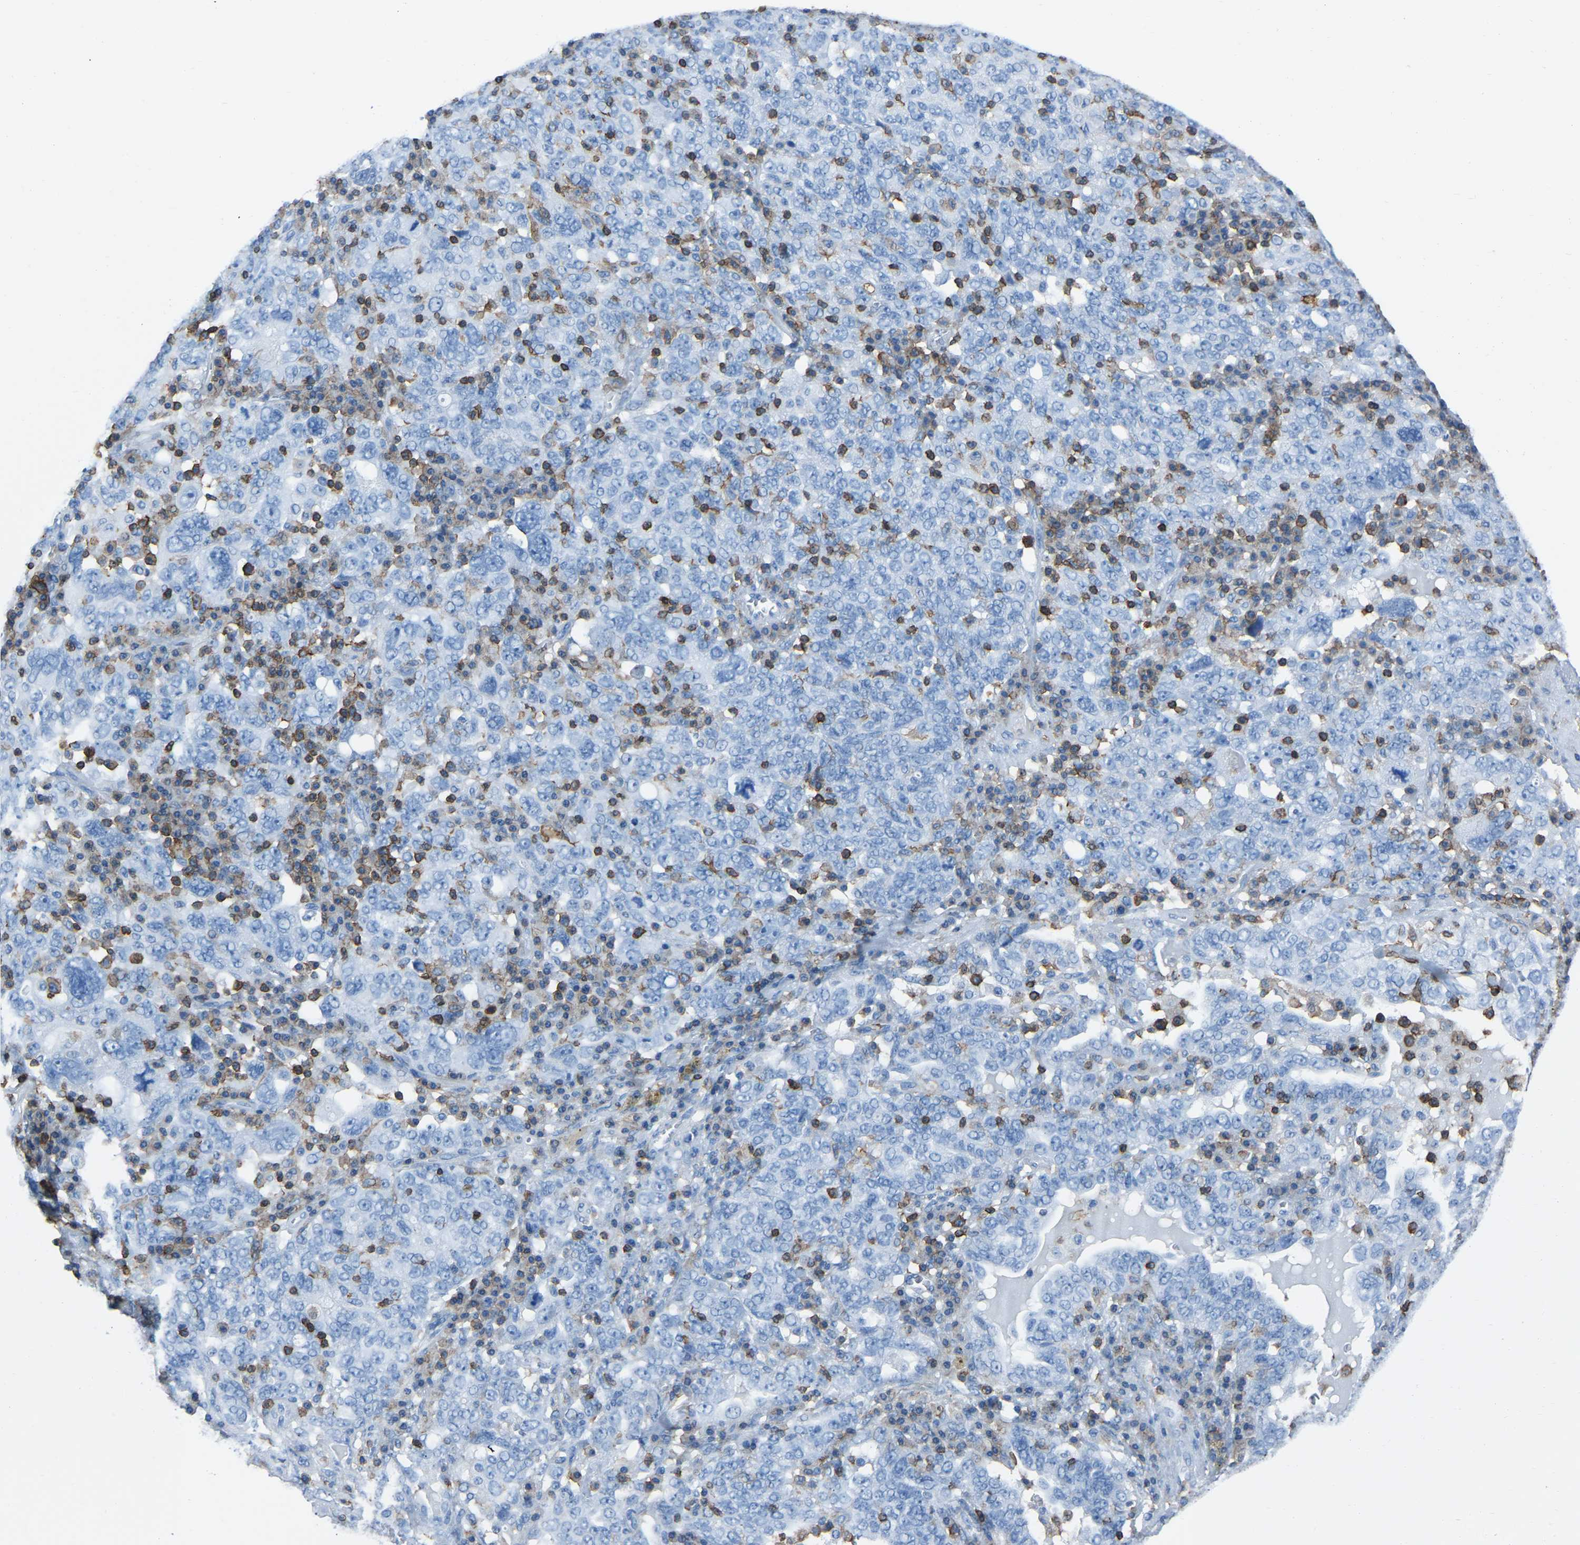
{"staining": {"intensity": "negative", "quantity": "none", "location": "none"}, "tissue": "ovarian cancer", "cell_type": "Tumor cells", "image_type": "cancer", "snomed": [{"axis": "morphology", "description": "Carcinoma, endometroid"}, {"axis": "topography", "description": "Ovary"}], "caption": "Immunohistochemical staining of human ovarian cancer (endometroid carcinoma) exhibits no significant expression in tumor cells.", "gene": "LSP1", "patient": {"sex": "female", "age": 62}}